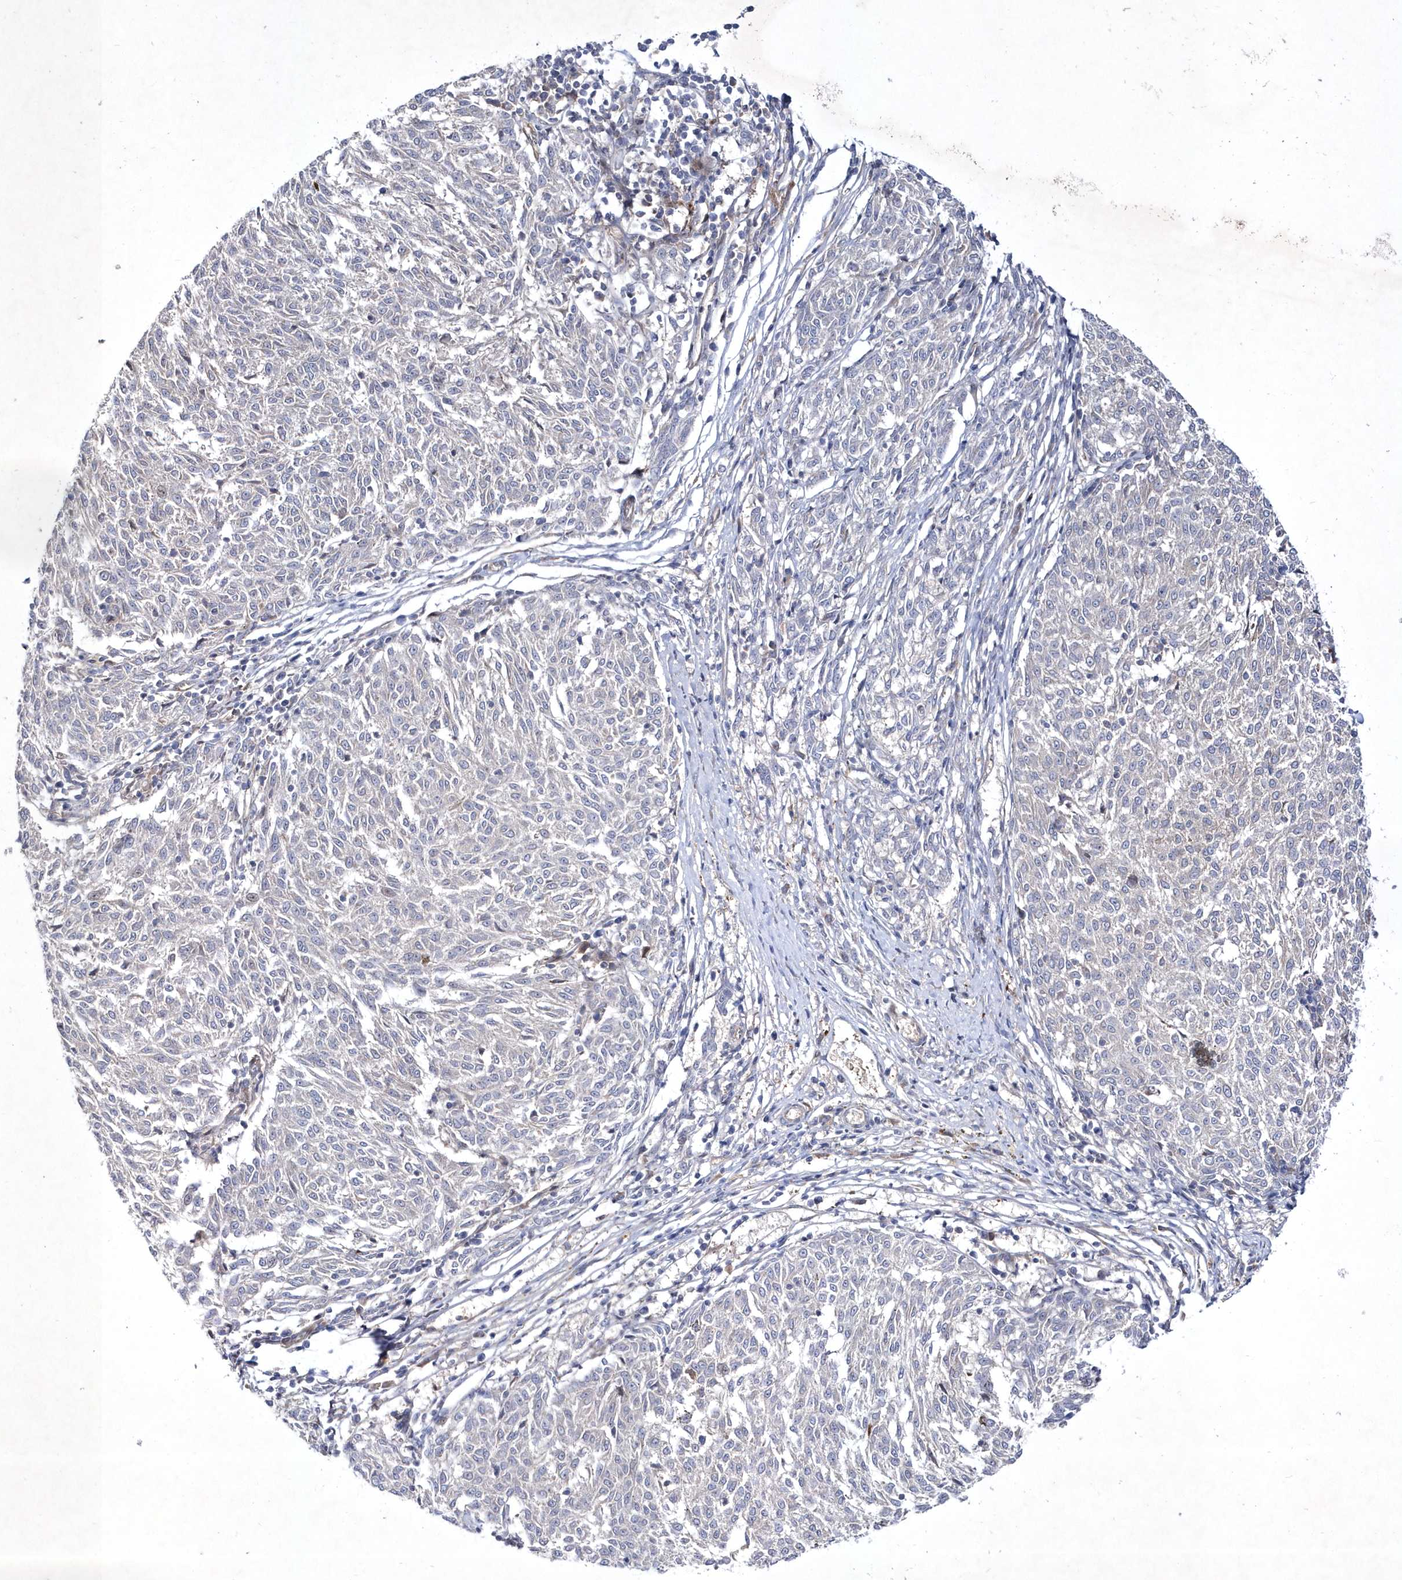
{"staining": {"intensity": "negative", "quantity": "none", "location": "none"}, "tissue": "melanoma", "cell_type": "Tumor cells", "image_type": "cancer", "snomed": [{"axis": "morphology", "description": "Malignant melanoma, NOS"}, {"axis": "topography", "description": "Skin"}], "caption": "Image shows no protein staining in tumor cells of malignant melanoma tissue.", "gene": "DSPP", "patient": {"sex": "female", "age": 72}}